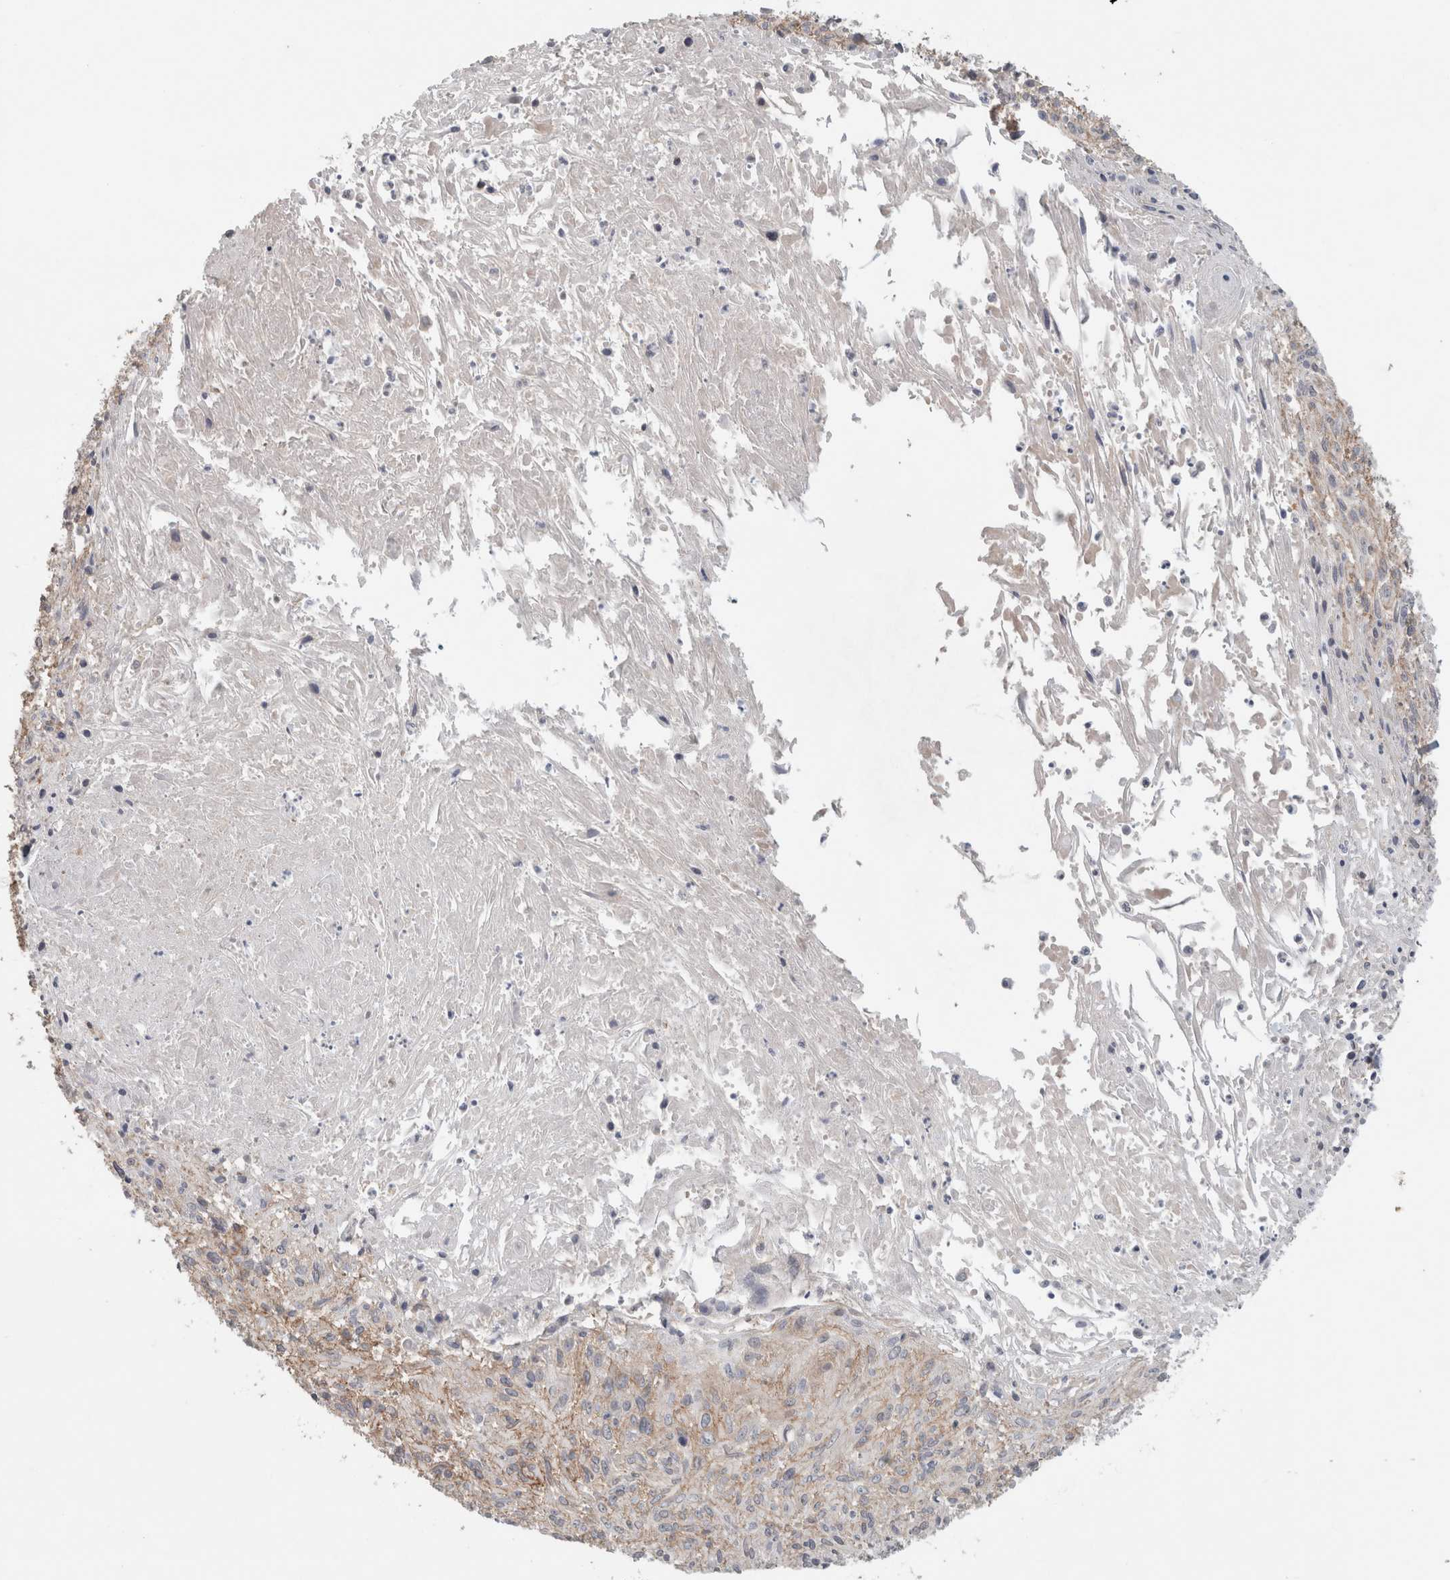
{"staining": {"intensity": "weak", "quantity": "<25%", "location": "cytoplasmic/membranous"}, "tissue": "cervical cancer", "cell_type": "Tumor cells", "image_type": "cancer", "snomed": [{"axis": "morphology", "description": "Squamous cell carcinoma, NOS"}, {"axis": "topography", "description": "Cervix"}], "caption": "The histopathology image displays no significant staining in tumor cells of cervical squamous cell carcinoma.", "gene": "RASAL2", "patient": {"sex": "female", "age": 51}}